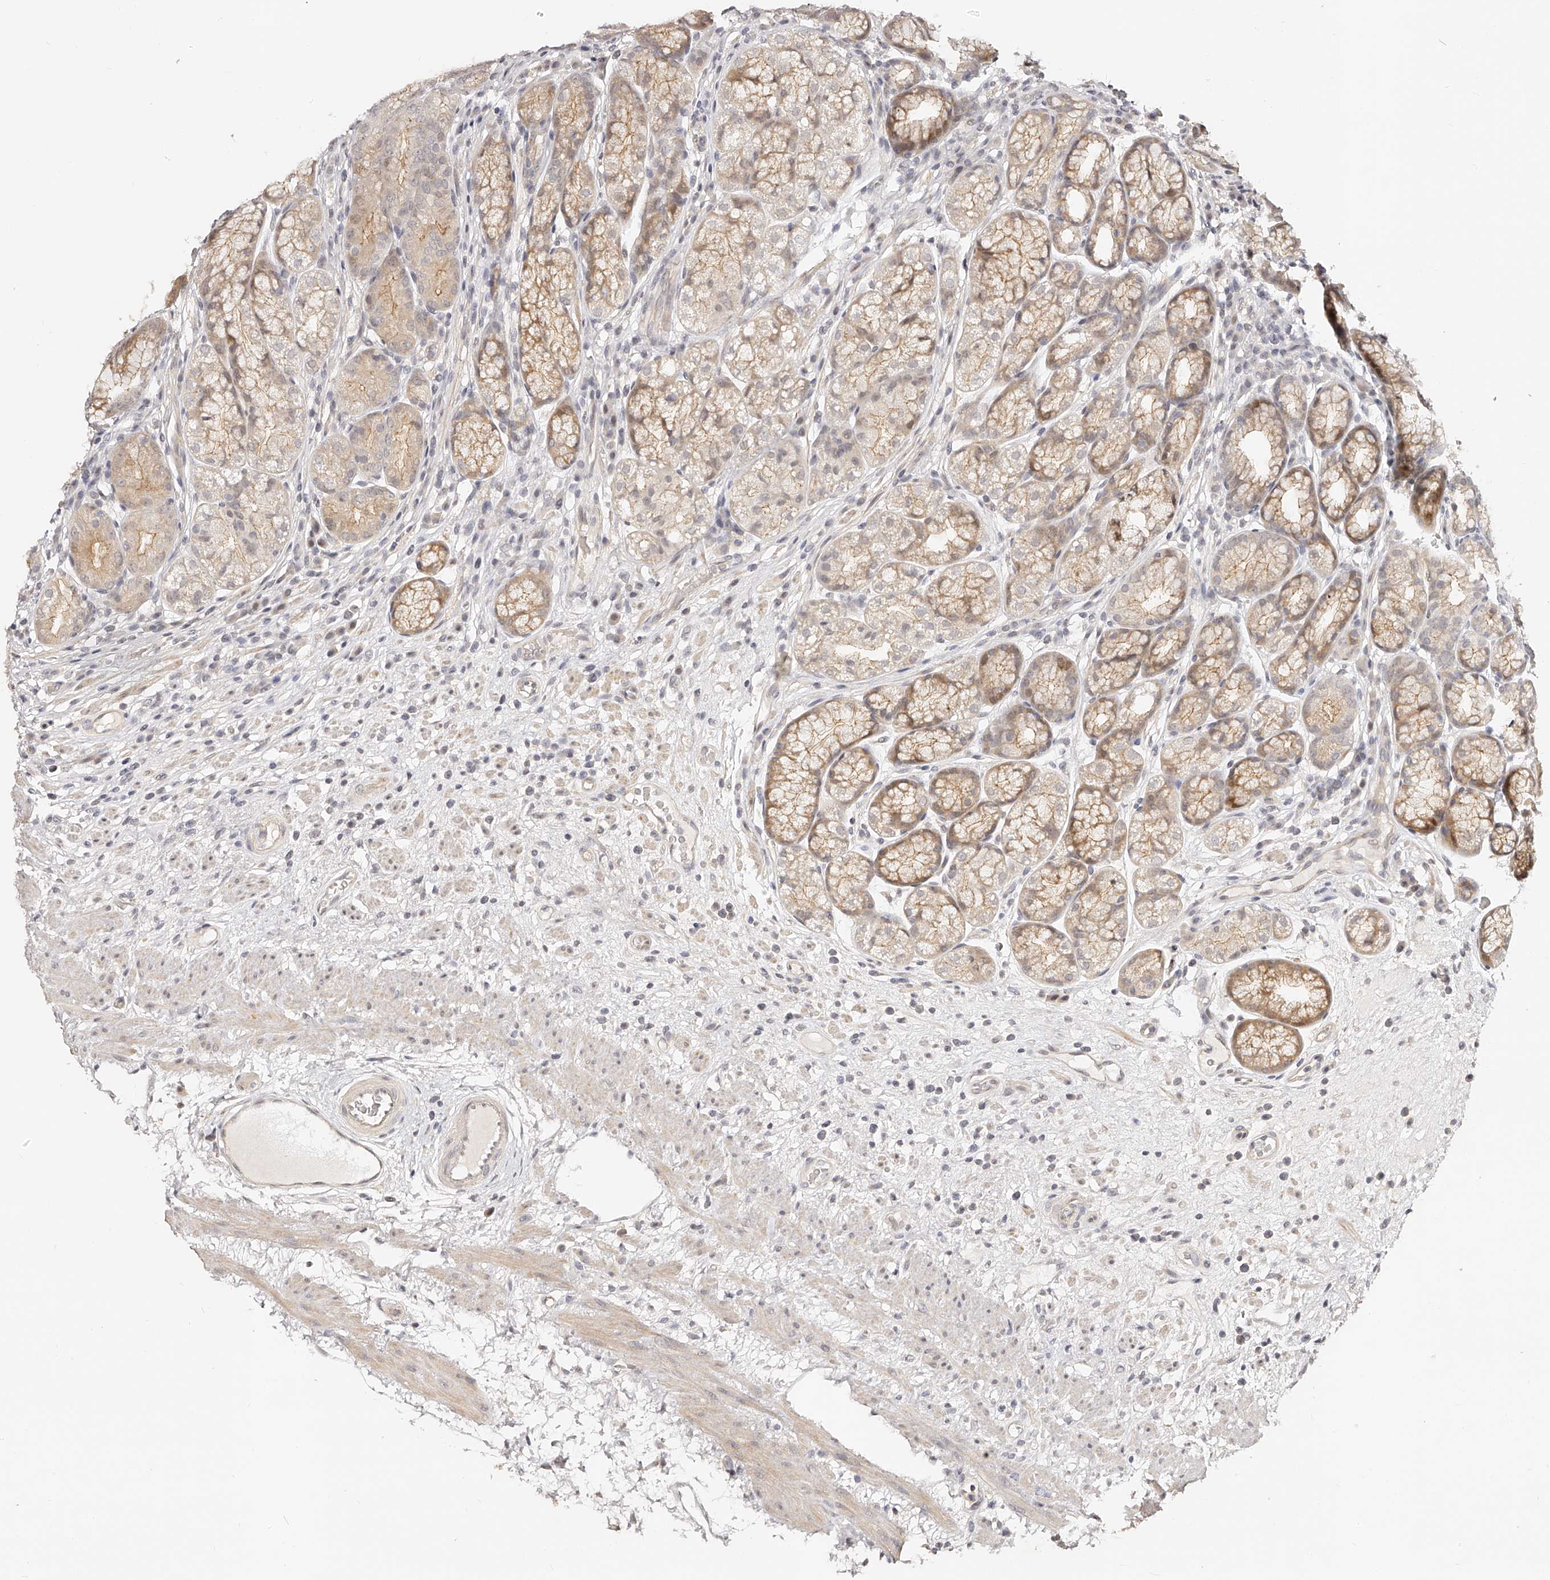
{"staining": {"intensity": "moderate", "quantity": "<25%", "location": "cytoplasmic/membranous"}, "tissue": "stomach", "cell_type": "Glandular cells", "image_type": "normal", "snomed": [{"axis": "morphology", "description": "Normal tissue, NOS"}, {"axis": "topography", "description": "Stomach"}], "caption": "High-power microscopy captured an immunohistochemistry image of unremarkable stomach, revealing moderate cytoplasmic/membranous staining in approximately <25% of glandular cells. The staining was performed using DAB to visualize the protein expression in brown, while the nuclei were stained in blue with hematoxylin (Magnification: 20x).", "gene": "ZNF789", "patient": {"sex": "male", "age": 57}}